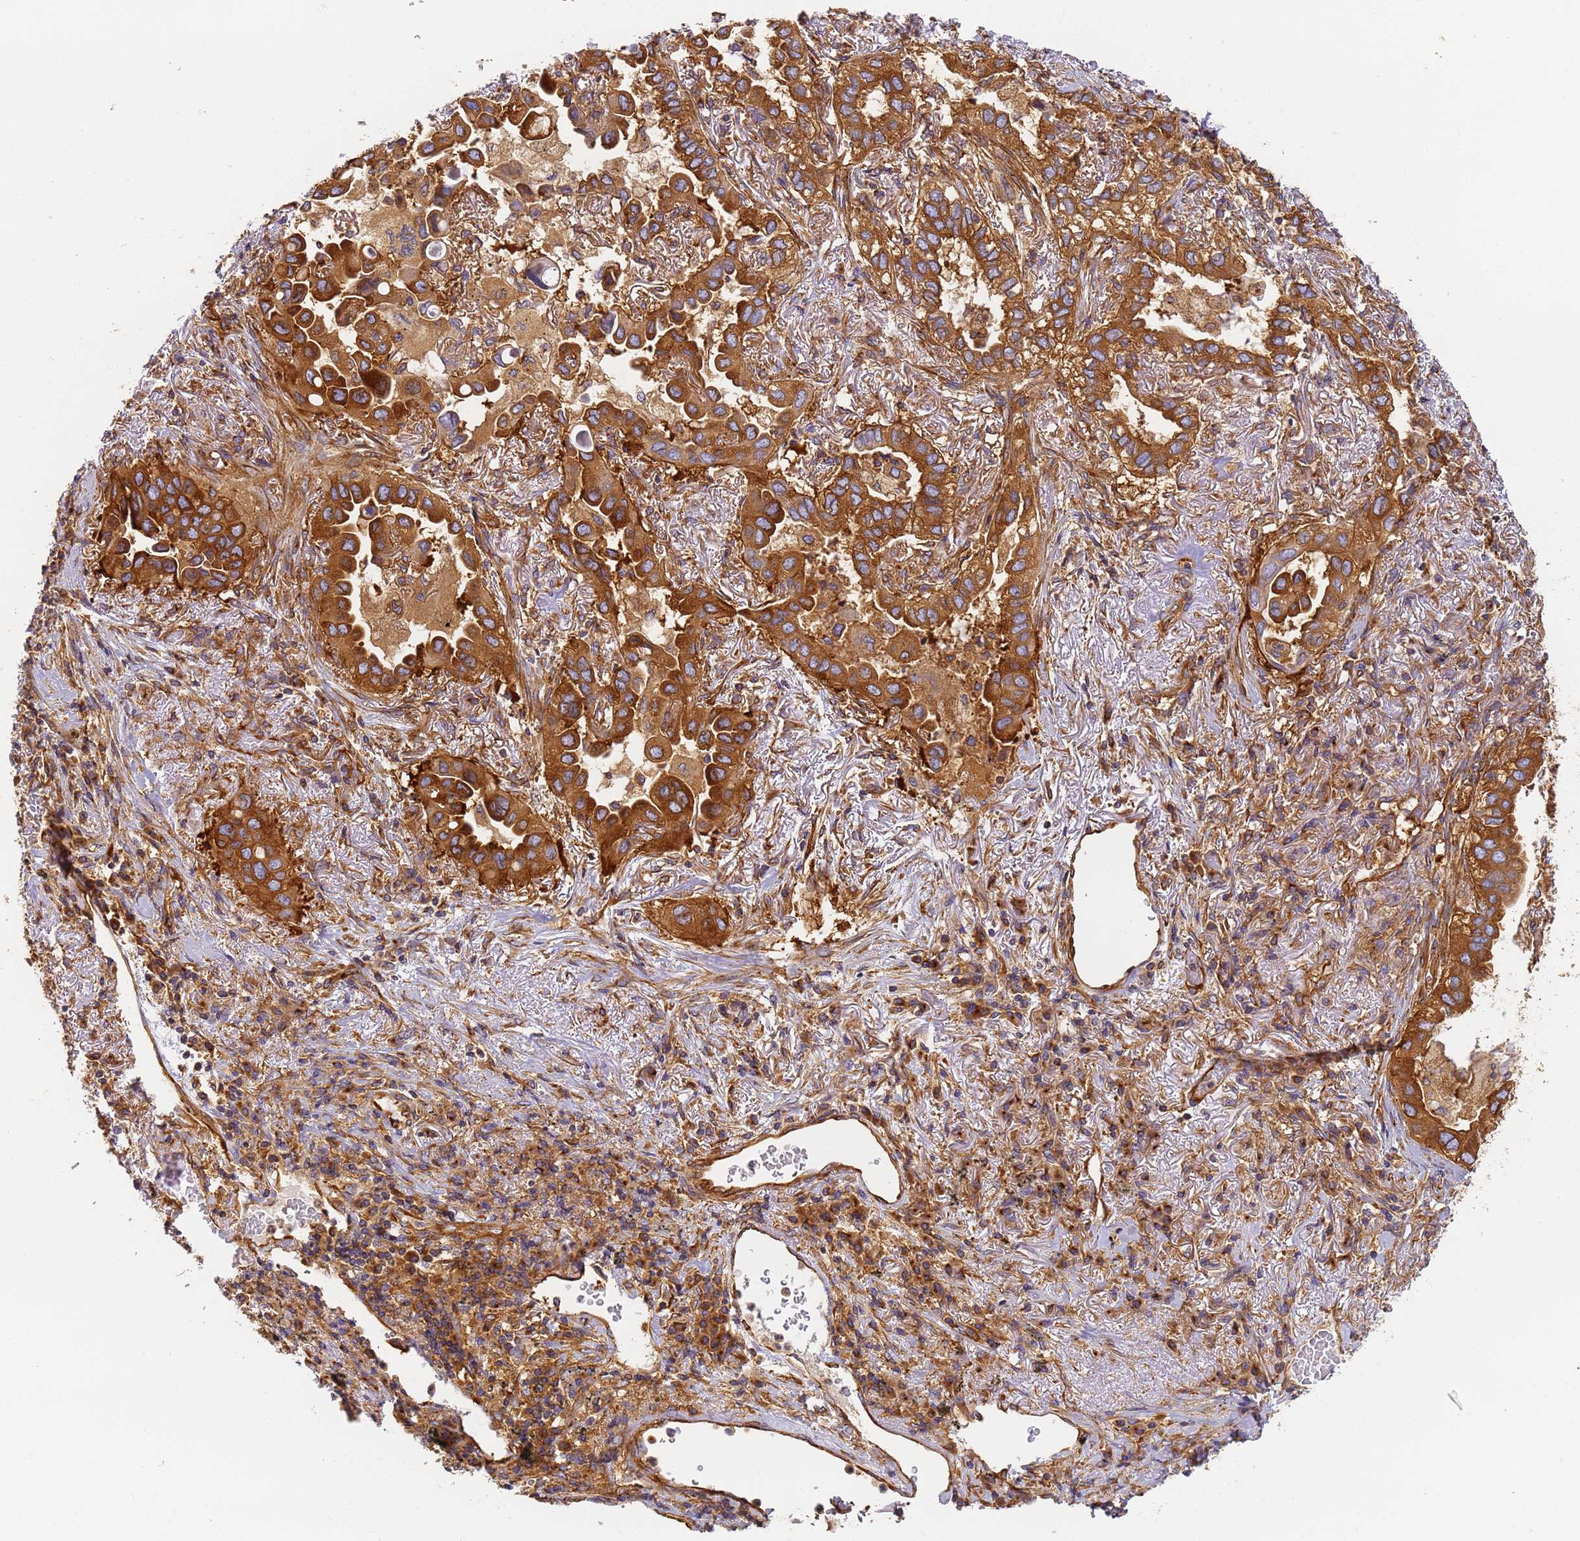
{"staining": {"intensity": "strong", "quantity": ">75%", "location": "cytoplasmic/membranous"}, "tissue": "lung cancer", "cell_type": "Tumor cells", "image_type": "cancer", "snomed": [{"axis": "morphology", "description": "Adenocarcinoma, NOS"}, {"axis": "topography", "description": "Lung"}], "caption": "Adenocarcinoma (lung) stained with a protein marker displays strong staining in tumor cells.", "gene": "DYNC1I2", "patient": {"sex": "female", "age": 76}}